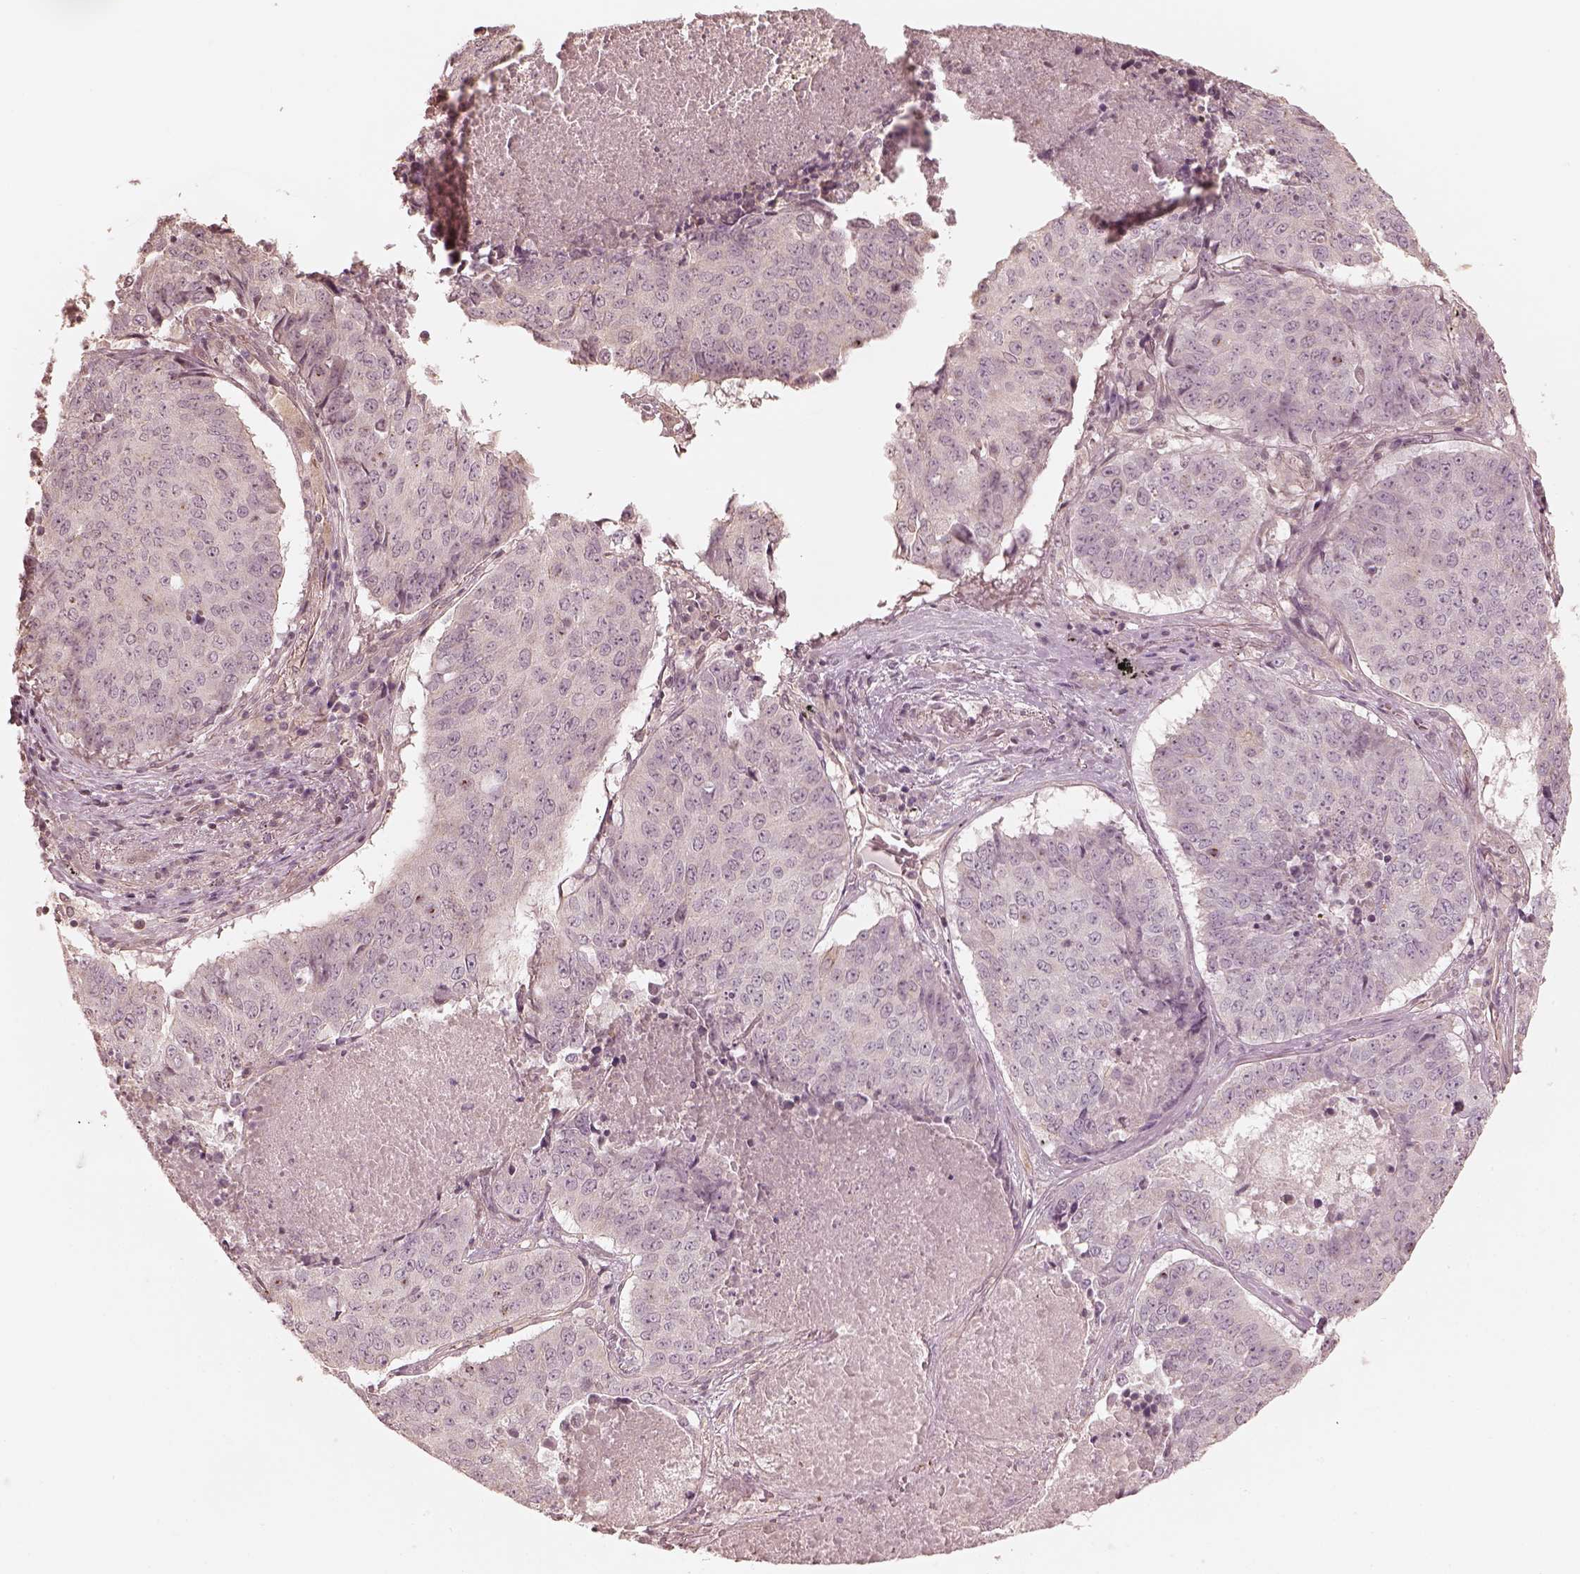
{"staining": {"intensity": "negative", "quantity": "none", "location": "none"}, "tissue": "lung cancer", "cell_type": "Tumor cells", "image_type": "cancer", "snomed": [{"axis": "morphology", "description": "Normal tissue, NOS"}, {"axis": "morphology", "description": "Squamous cell carcinoma, NOS"}, {"axis": "topography", "description": "Bronchus"}, {"axis": "topography", "description": "Lung"}], "caption": "Immunohistochemistry photomicrograph of lung squamous cell carcinoma stained for a protein (brown), which exhibits no expression in tumor cells.", "gene": "KIF5C", "patient": {"sex": "male", "age": 64}}